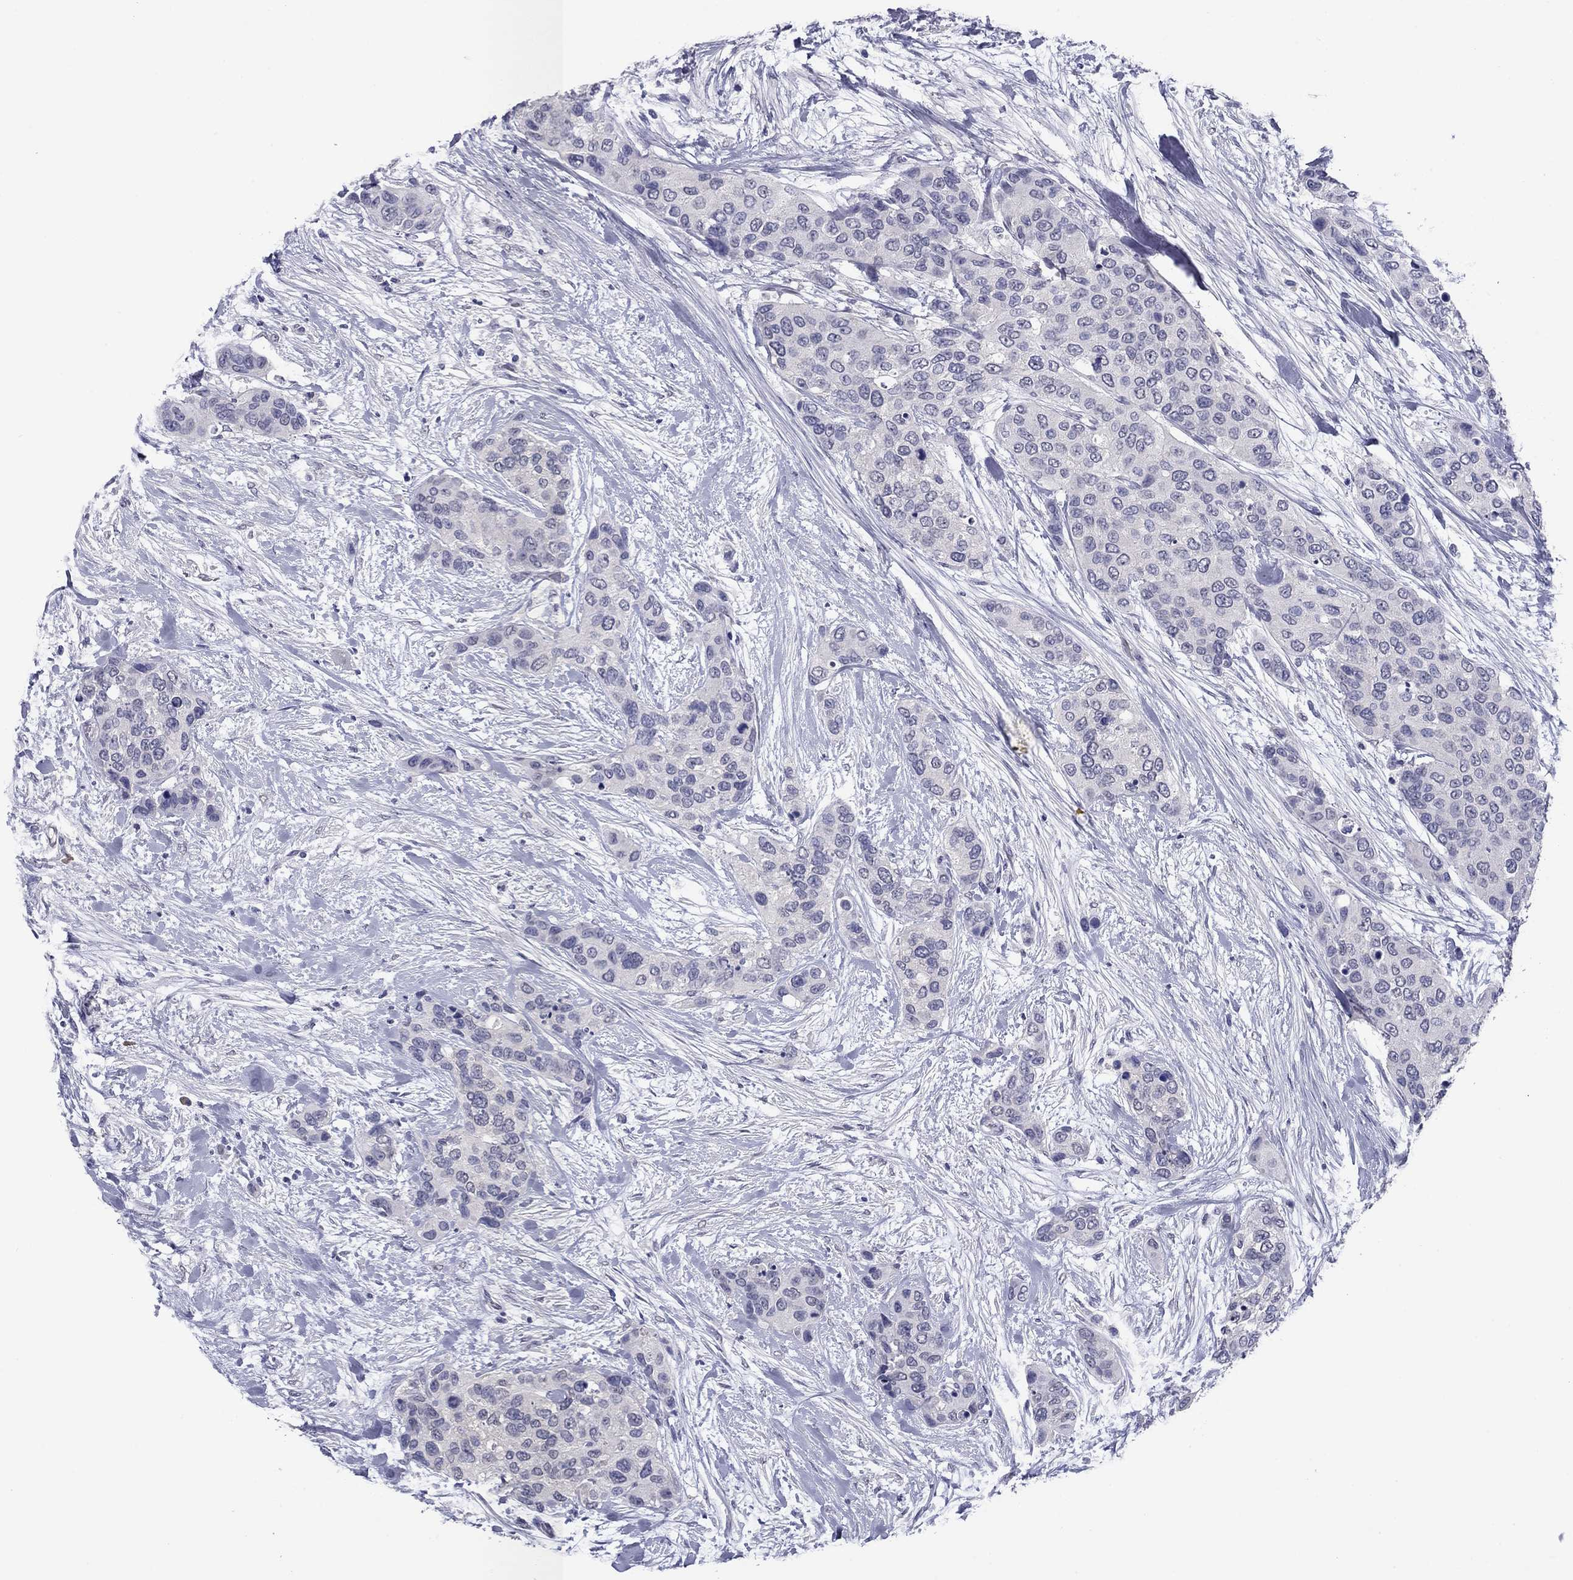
{"staining": {"intensity": "negative", "quantity": "none", "location": "none"}, "tissue": "urothelial cancer", "cell_type": "Tumor cells", "image_type": "cancer", "snomed": [{"axis": "morphology", "description": "Urothelial carcinoma, High grade"}, {"axis": "topography", "description": "Urinary bladder"}], "caption": "This is an immunohistochemistry (IHC) photomicrograph of urothelial cancer. There is no staining in tumor cells.", "gene": "HAO1", "patient": {"sex": "male", "age": 77}}